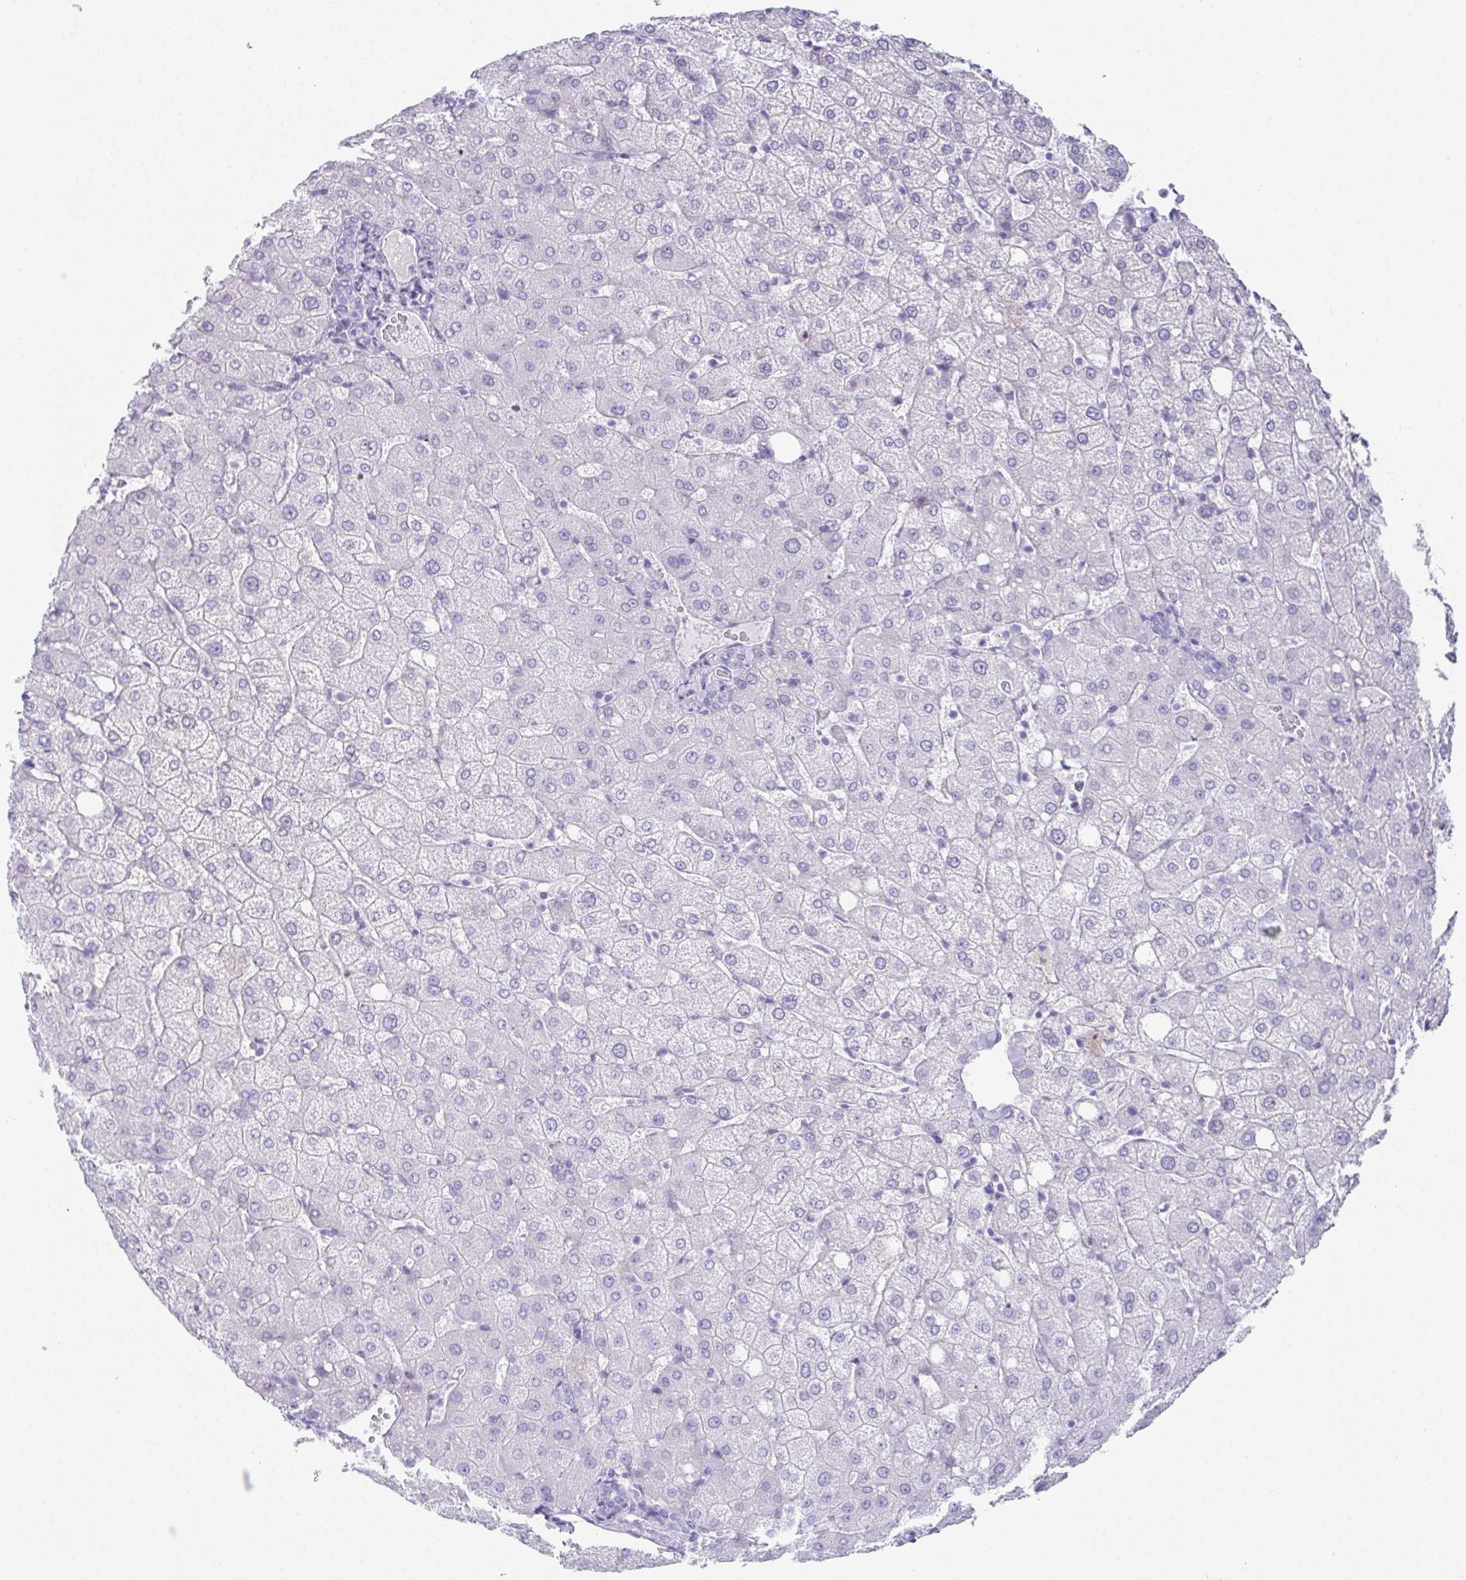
{"staining": {"intensity": "negative", "quantity": "none", "location": "none"}, "tissue": "liver", "cell_type": "Cholangiocytes", "image_type": "normal", "snomed": [{"axis": "morphology", "description": "Normal tissue, NOS"}, {"axis": "topography", "description": "Liver"}], "caption": "Immunohistochemical staining of unremarkable liver displays no significant positivity in cholangiocytes.", "gene": "SYCP1", "patient": {"sex": "female", "age": 54}}